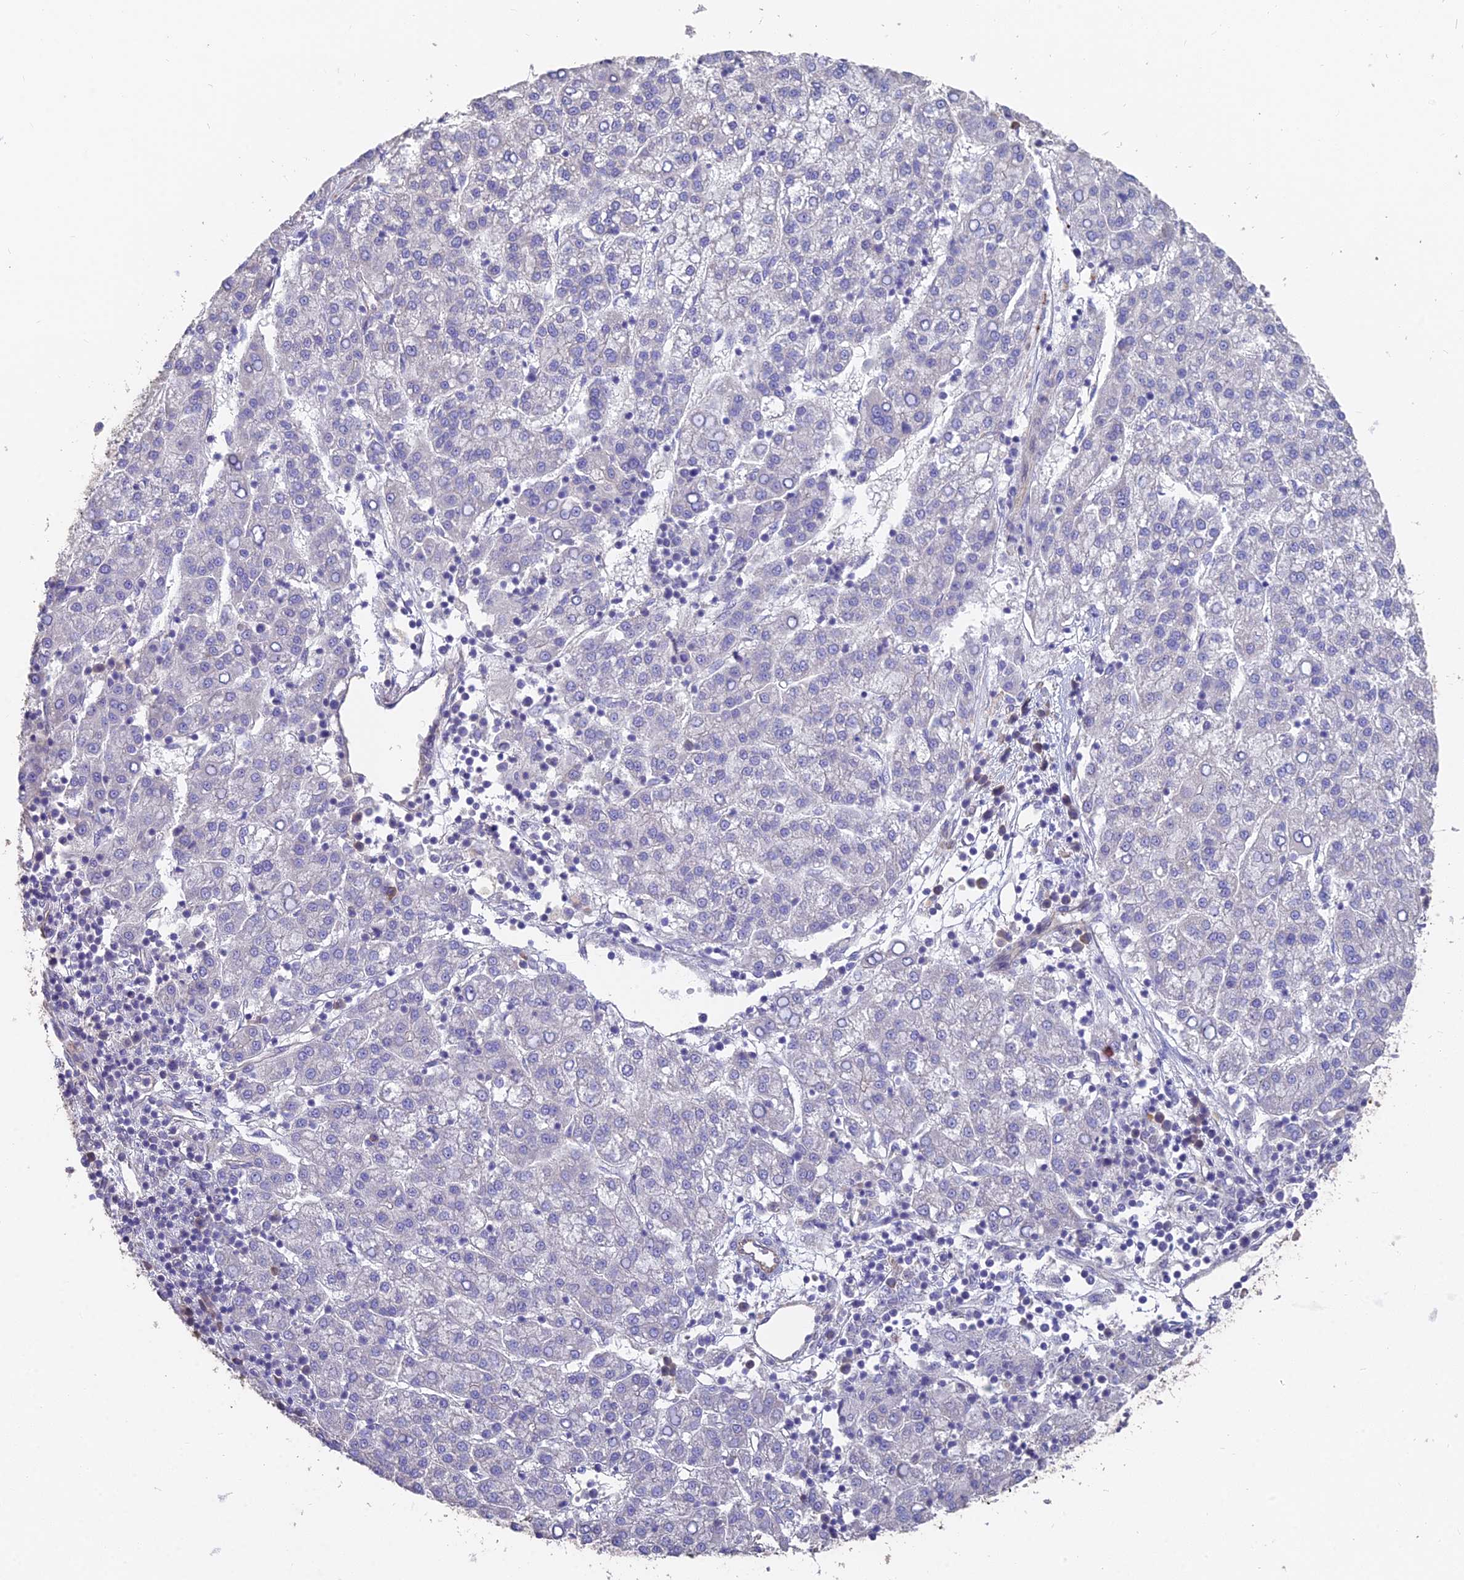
{"staining": {"intensity": "negative", "quantity": "none", "location": "none"}, "tissue": "liver cancer", "cell_type": "Tumor cells", "image_type": "cancer", "snomed": [{"axis": "morphology", "description": "Carcinoma, Hepatocellular, NOS"}, {"axis": "topography", "description": "Liver"}], "caption": "DAB immunohistochemical staining of liver cancer (hepatocellular carcinoma) displays no significant expression in tumor cells.", "gene": "FAM168B", "patient": {"sex": "female", "age": 58}}